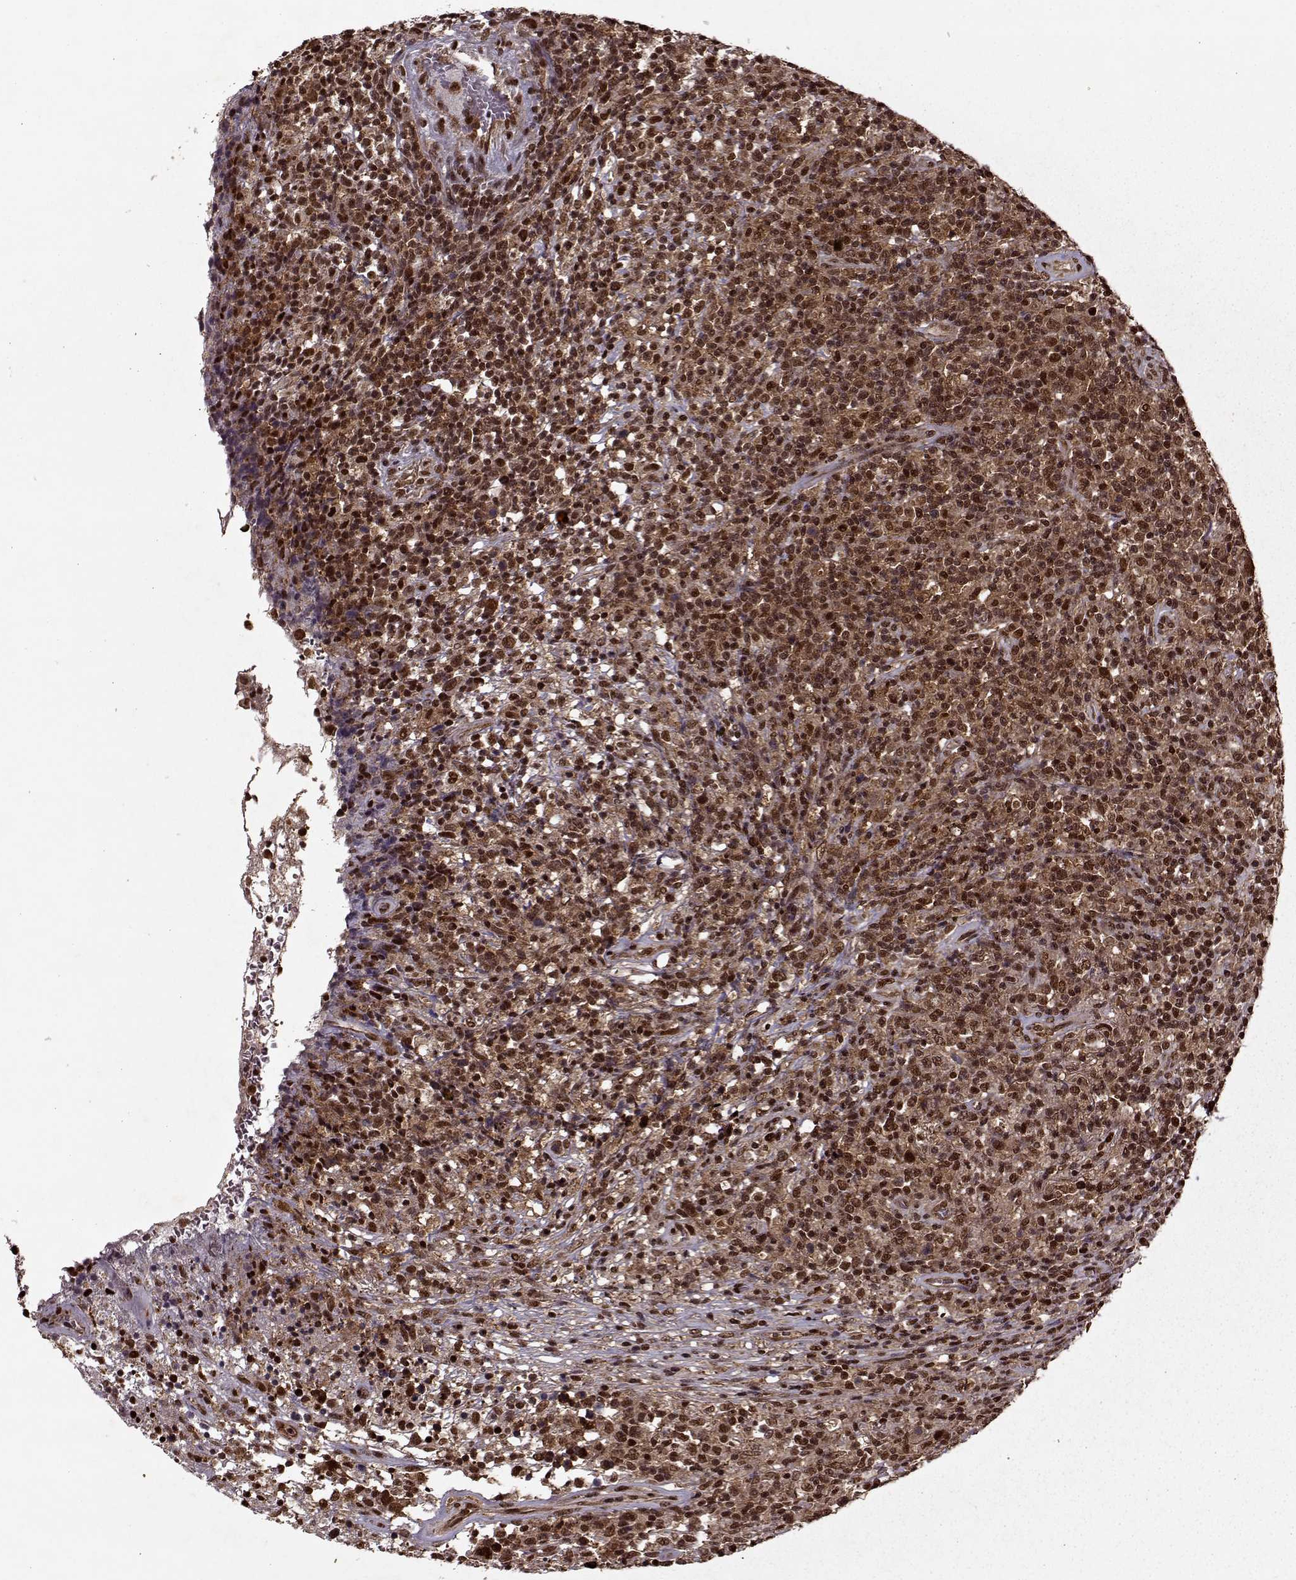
{"staining": {"intensity": "strong", "quantity": ">75%", "location": "cytoplasmic/membranous,nuclear"}, "tissue": "lymphoma", "cell_type": "Tumor cells", "image_type": "cancer", "snomed": [{"axis": "morphology", "description": "Malignant lymphoma, non-Hodgkin's type, High grade"}, {"axis": "topography", "description": "Lung"}], "caption": "IHC staining of lymphoma, which displays high levels of strong cytoplasmic/membranous and nuclear expression in about >75% of tumor cells indicating strong cytoplasmic/membranous and nuclear protein staining. The staining was performed using DAB (brown) for protein detection and nuclei were counterstained in hematoxylin (blue).", "gene": "PSMA7", "patient": {"sex": "male", "age": 79}}